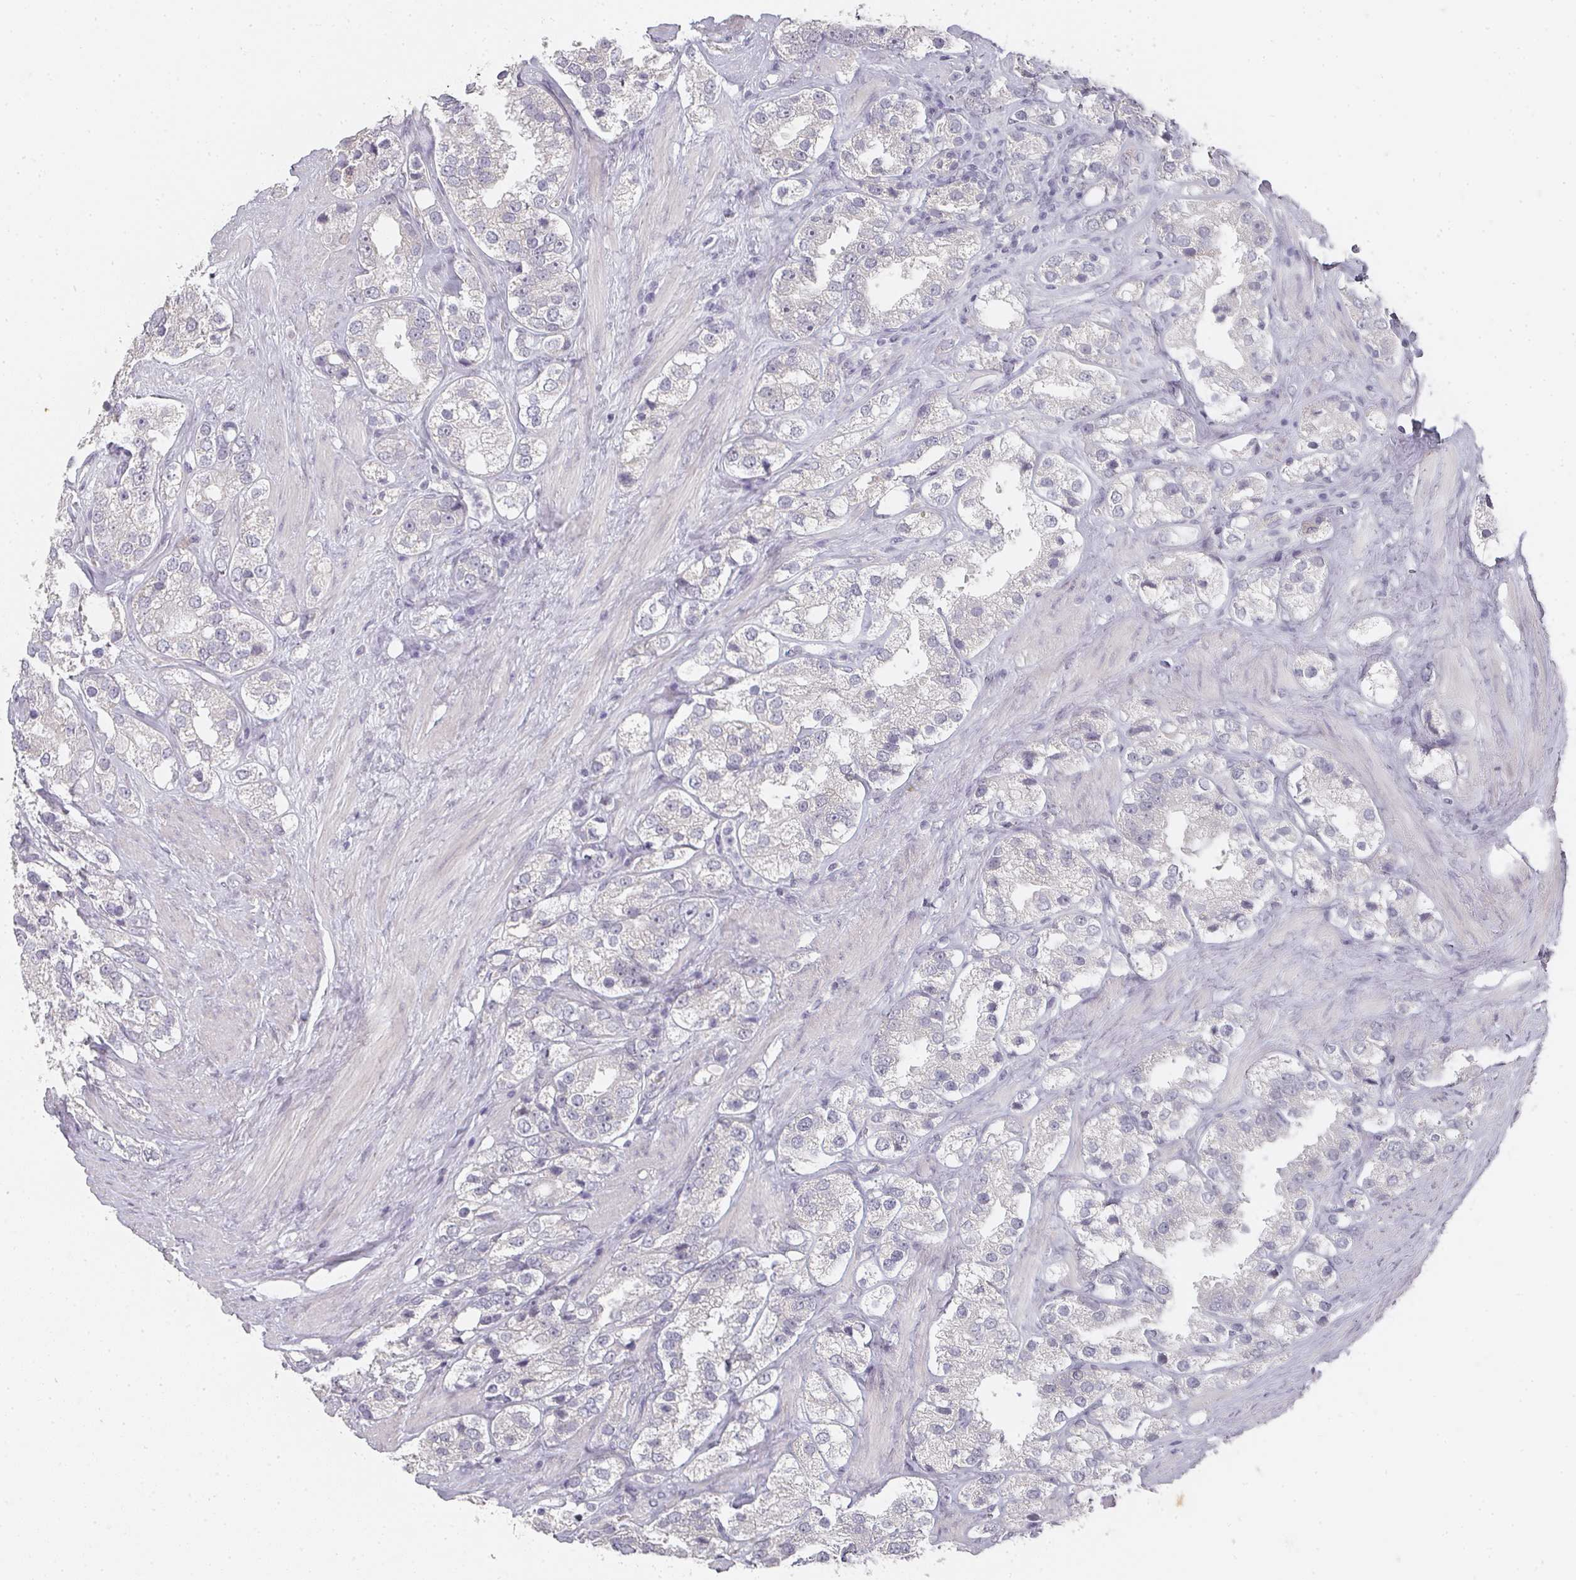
{"staining": {"intensity": "negative", "quantity": "none", "location": "none"}, "tissue": "prostate cancer", "cell_type": "Tumor cells", "image_type": "cancer", "snomed": [{"axis": "morphology", "description": "Adenocarcinoma, NOS"}, {"axis": "topography", "description": "Prostate"}], "caption": "An image of prostate adenocarcinoma stained for a protein exhibits no brown staining in tumor cells. (IHC, brightfield microscopy, high magnification).", "gene": "SHISA2", "patient": {"sex": "male", "age": 79}}